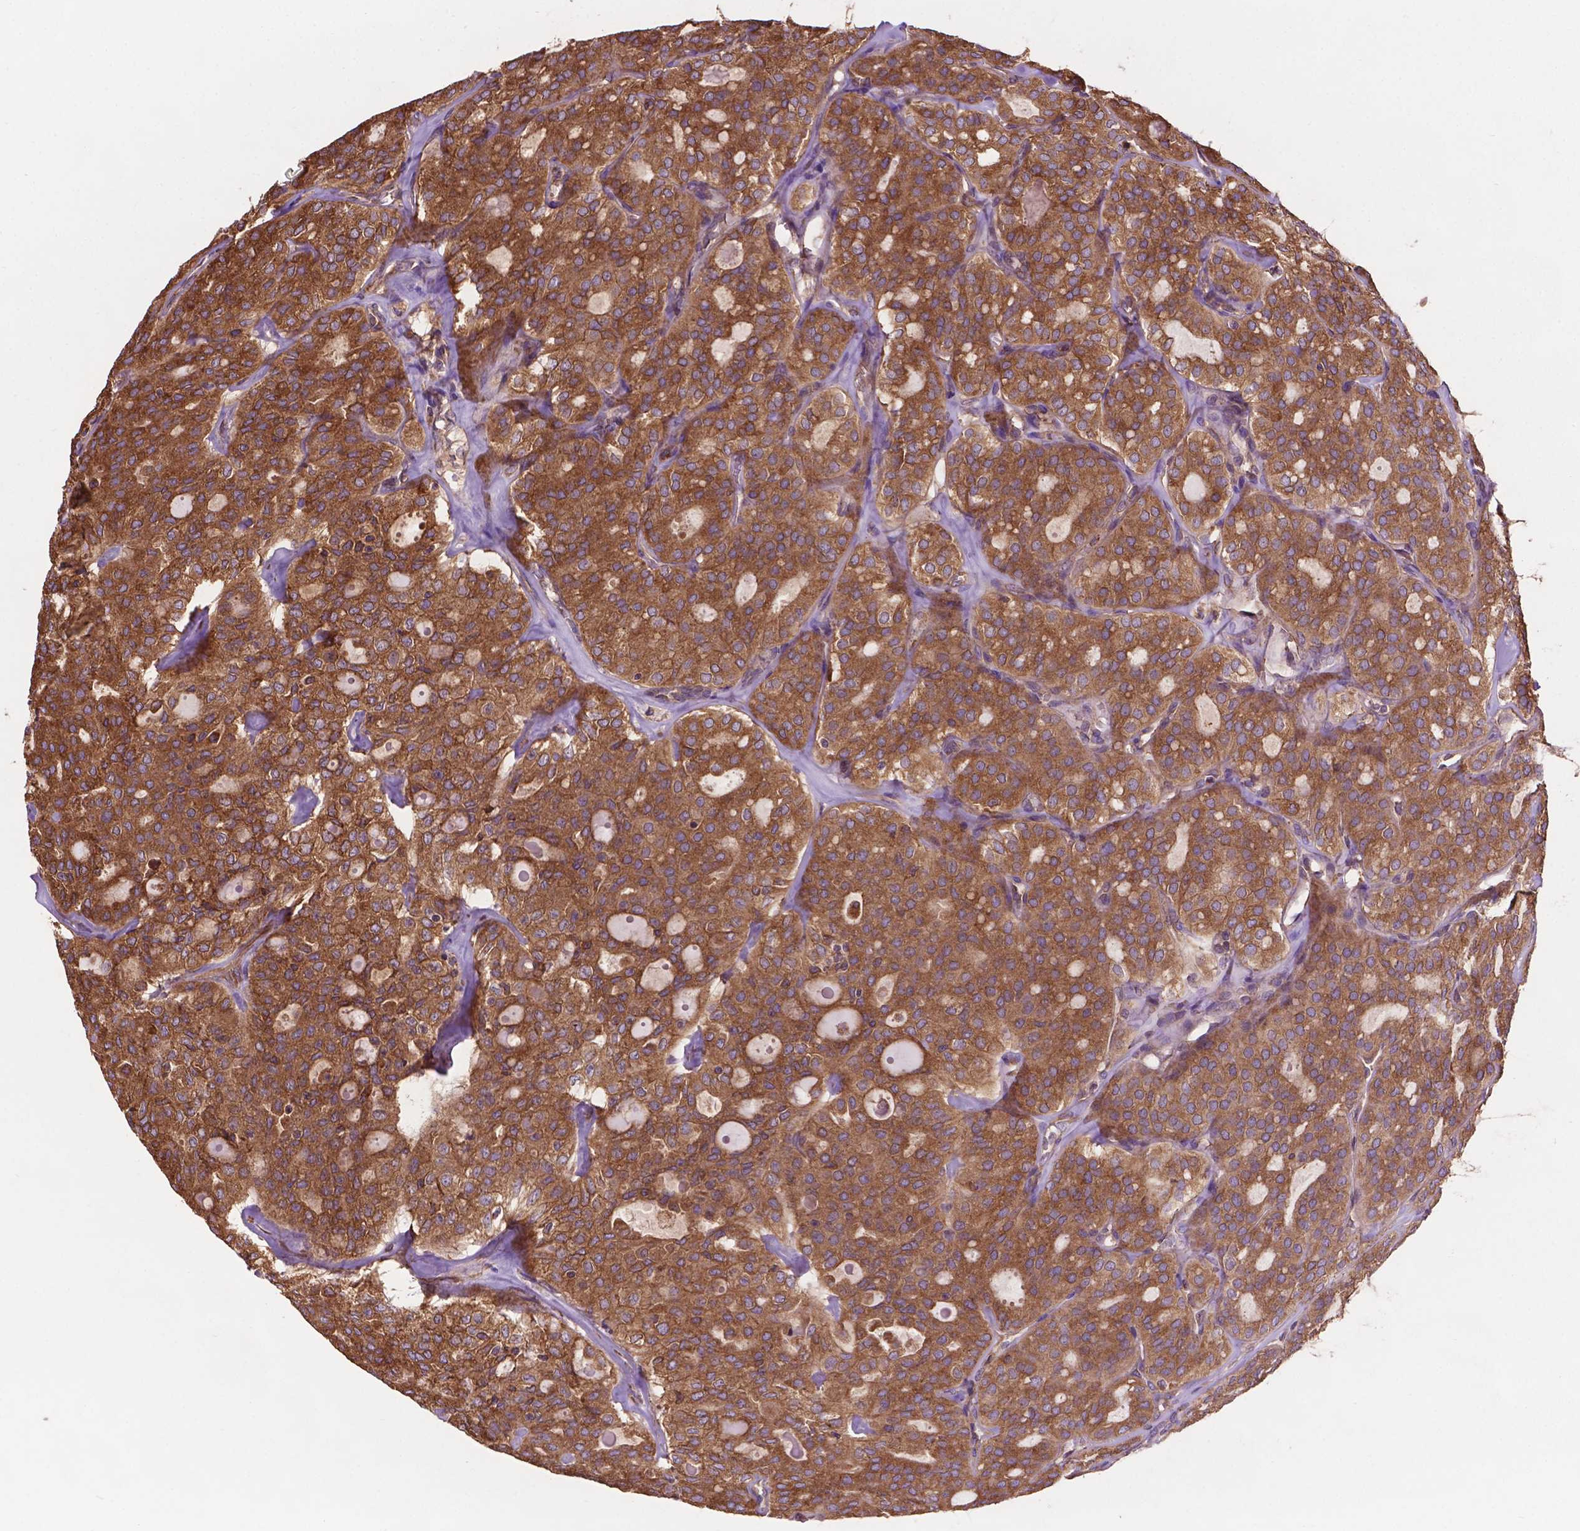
{"staining": {"intensity": "moderate", "quantity": ">75%", "location": "cytoplasmic/membranous"}, "tissue": "thyroid cancer", "cell_type": "Tumor cells", "image_type": "cancer", "snomed": [{"axis": "morphology", "description": "Follicular adenoma carcinoma, NOS"}, {"axis": "topography", "description": "Thyroid gland"}], "caption": "Immunohistochemical staining of follicular adenoma carcinoma (thyroid) reveals medium levels of moderate cytoplasmic/membranous staining in about >75% of tumor cells.", "gene": "CCDC71L", "patient": {"sex": "male", "age": 75}}